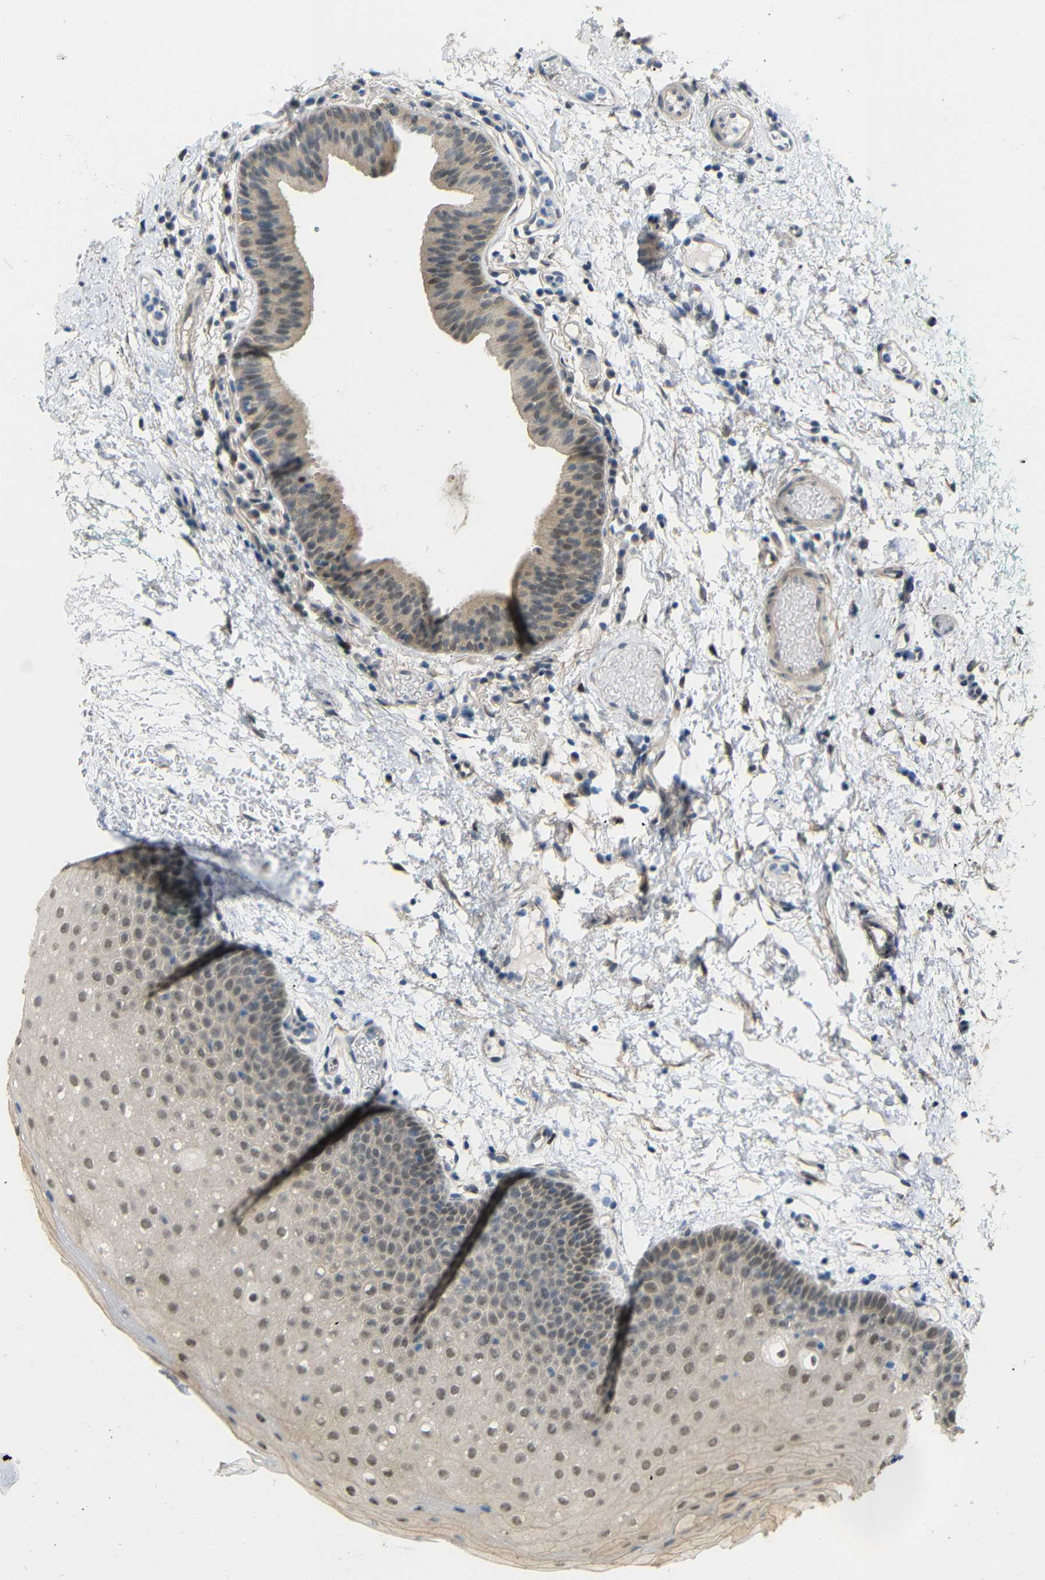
{"staining": {"intensity": "moderate", "quantity": "<25%", "location": "cytoplasmic/membranous,nuclear"}, "tissue": "oral mucosa", "cell_type": "Squamous epithelial cells", "image_type": "normal", "snomed": [{"axis": "morphology", "description": "Normal tissue, NOS"}, {"axis": "morphology", "description": "Squamous cell carcinoma, NOS"}, {"axis": "topography", "description": "Oral tissue"}, {"axis": "topography", "description": "Salivary gland"}, {"axis": "topography", "description": "Head-Neck"}], "caption": "The image demonstrates staining of benign oral mucosa, revealing moderate cytoplasmic/membranous,nuclear protein expression (brown color) within squamous epithelial cells.", "gene": "GPR158", "patient": {"sex": "female", "age": 62}}